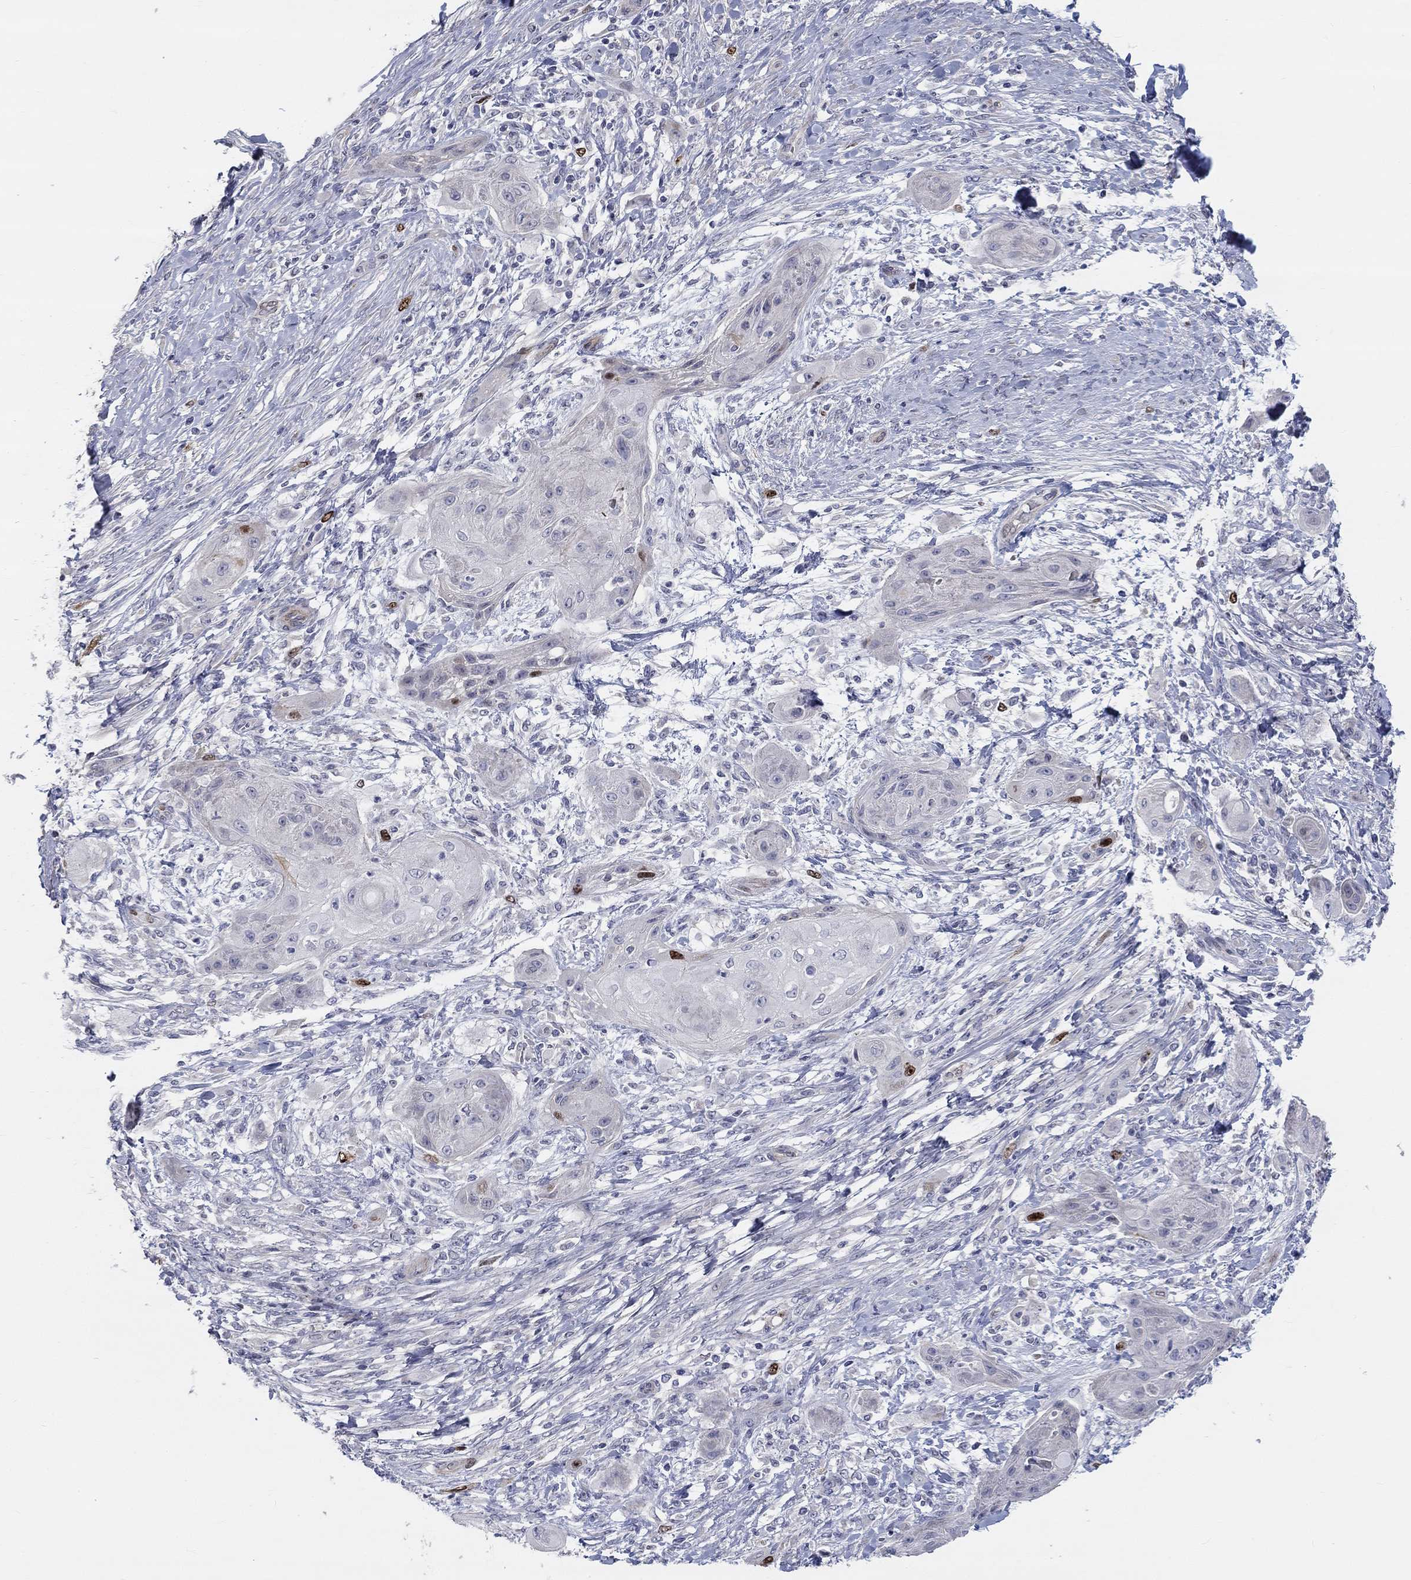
{"staining": {"intensity": "strong", "quantity": "<25%", "location": "nuclear"}, "tissue": "skin cancer", "cell_type": "Tumor cells", "image_type": "cancer", "snomed": [{"axis": "morphology", "description": "Squamous cell carcinoma, NOS"}, {"axis": "topography", "description": "Skin"}], "caption": "Human skin cancer stained for a protein (brown) demonstrates strong nuclear positive expression in about <25% of tumor cells.", "gene": "PRC1", "patient": {"sex": "male", "age": 62}}